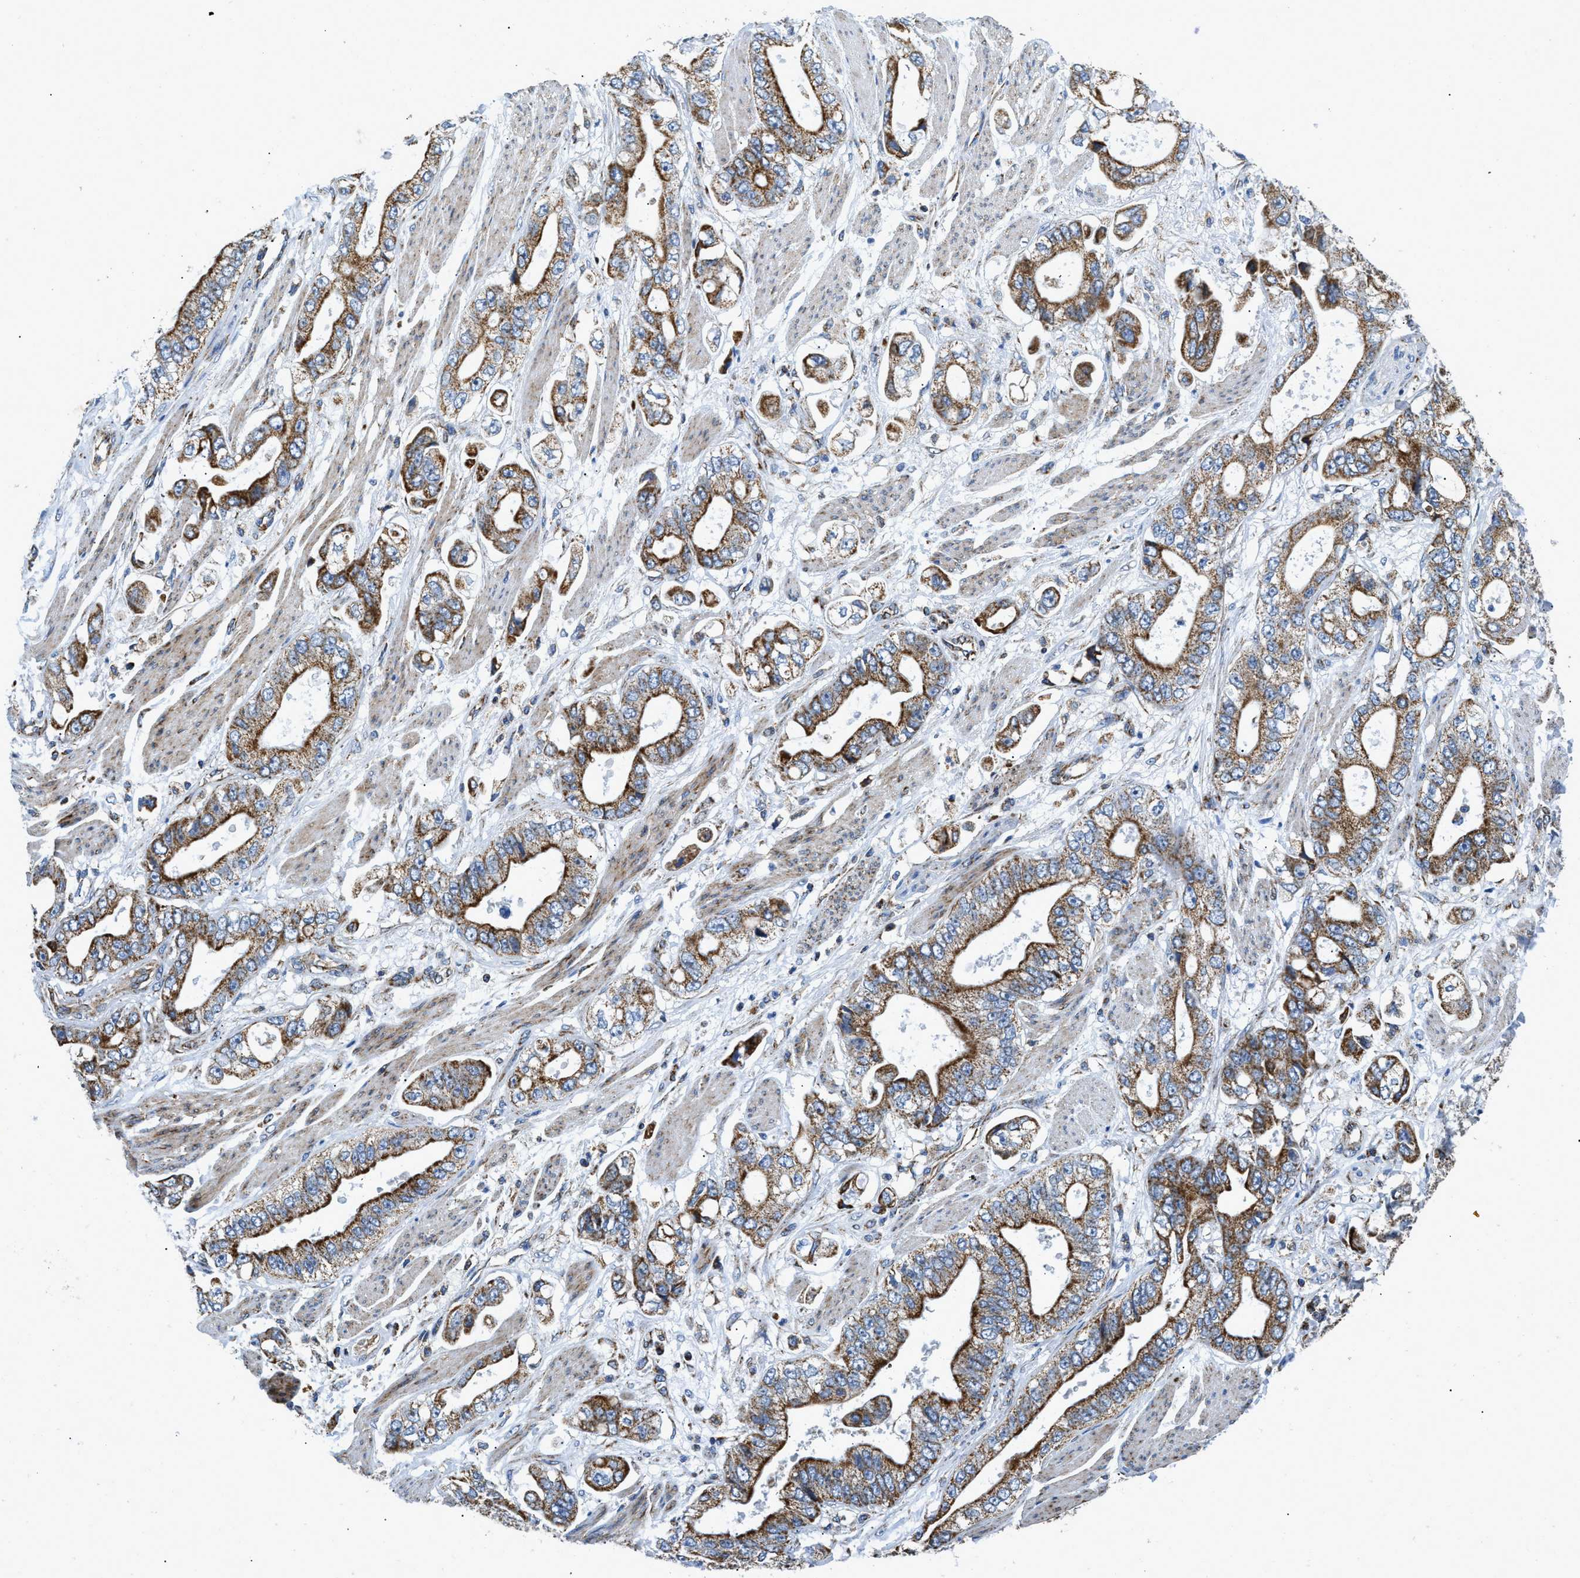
{"staining": {"intensity": "moderate", "quantity": ">75%", "location": "cytoplasmic/membranous"}, "tissue": "stomach cancer", "cell_type": "Tumor cells", "image_type": "cancer", "snomed": [{"axis": "morphology", "description": "Normal tissue, NOS"}, {"axis": "morphology", "description": "Adenocarcinoma, NOS"}, {"axis": "topography", "description": "Stomach"}], "caption": "A micrograph of human stomach adenocarcinoma stained for a protein displays moderate cytoplasmic/membranous brown staining in tumor cells.", "gene": "STK33", "patient": {"sex": "male", "age": 62}}